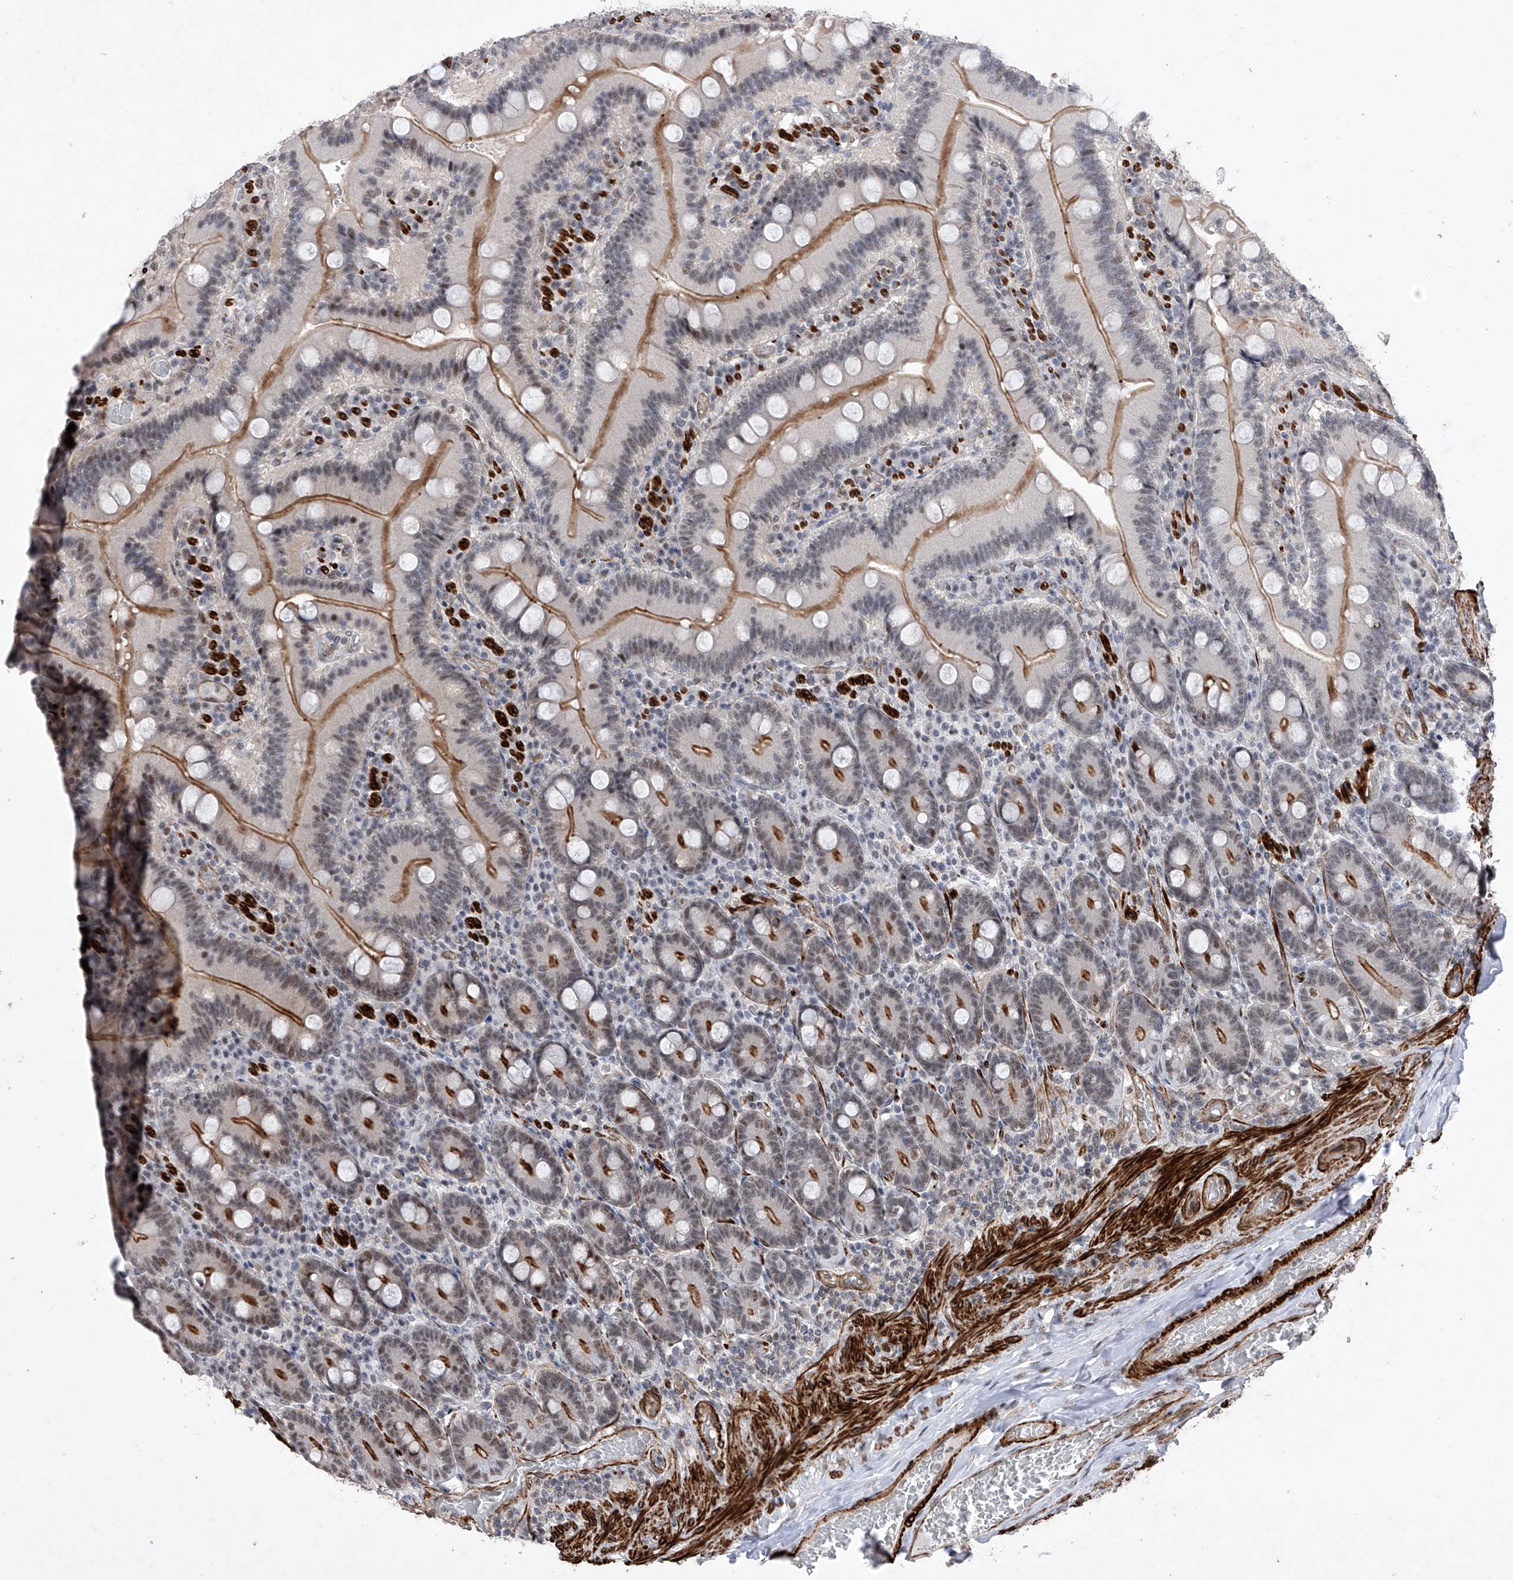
{"staining": {"intensity": "moderate", "quantity": ">75%", "location": "cytoplasmic/membranous,nuclear"}, "tissue": "duodenum", "cell_type": "Glandular cells", "image_type": "normal", "snomed": [{"axis": "morphology", "description": "Normal tissue, NOS"}, {"axis": "topography", "description": "Duodenum"}], "caption": "Protein expression analysis of normal human duodenum reveals moderate cytoplasmic/membranous,nuclear positivity in about >75% of glandular cells.", "gene": "NFATC4", "patient": {"sex": "female", "age": 62}}